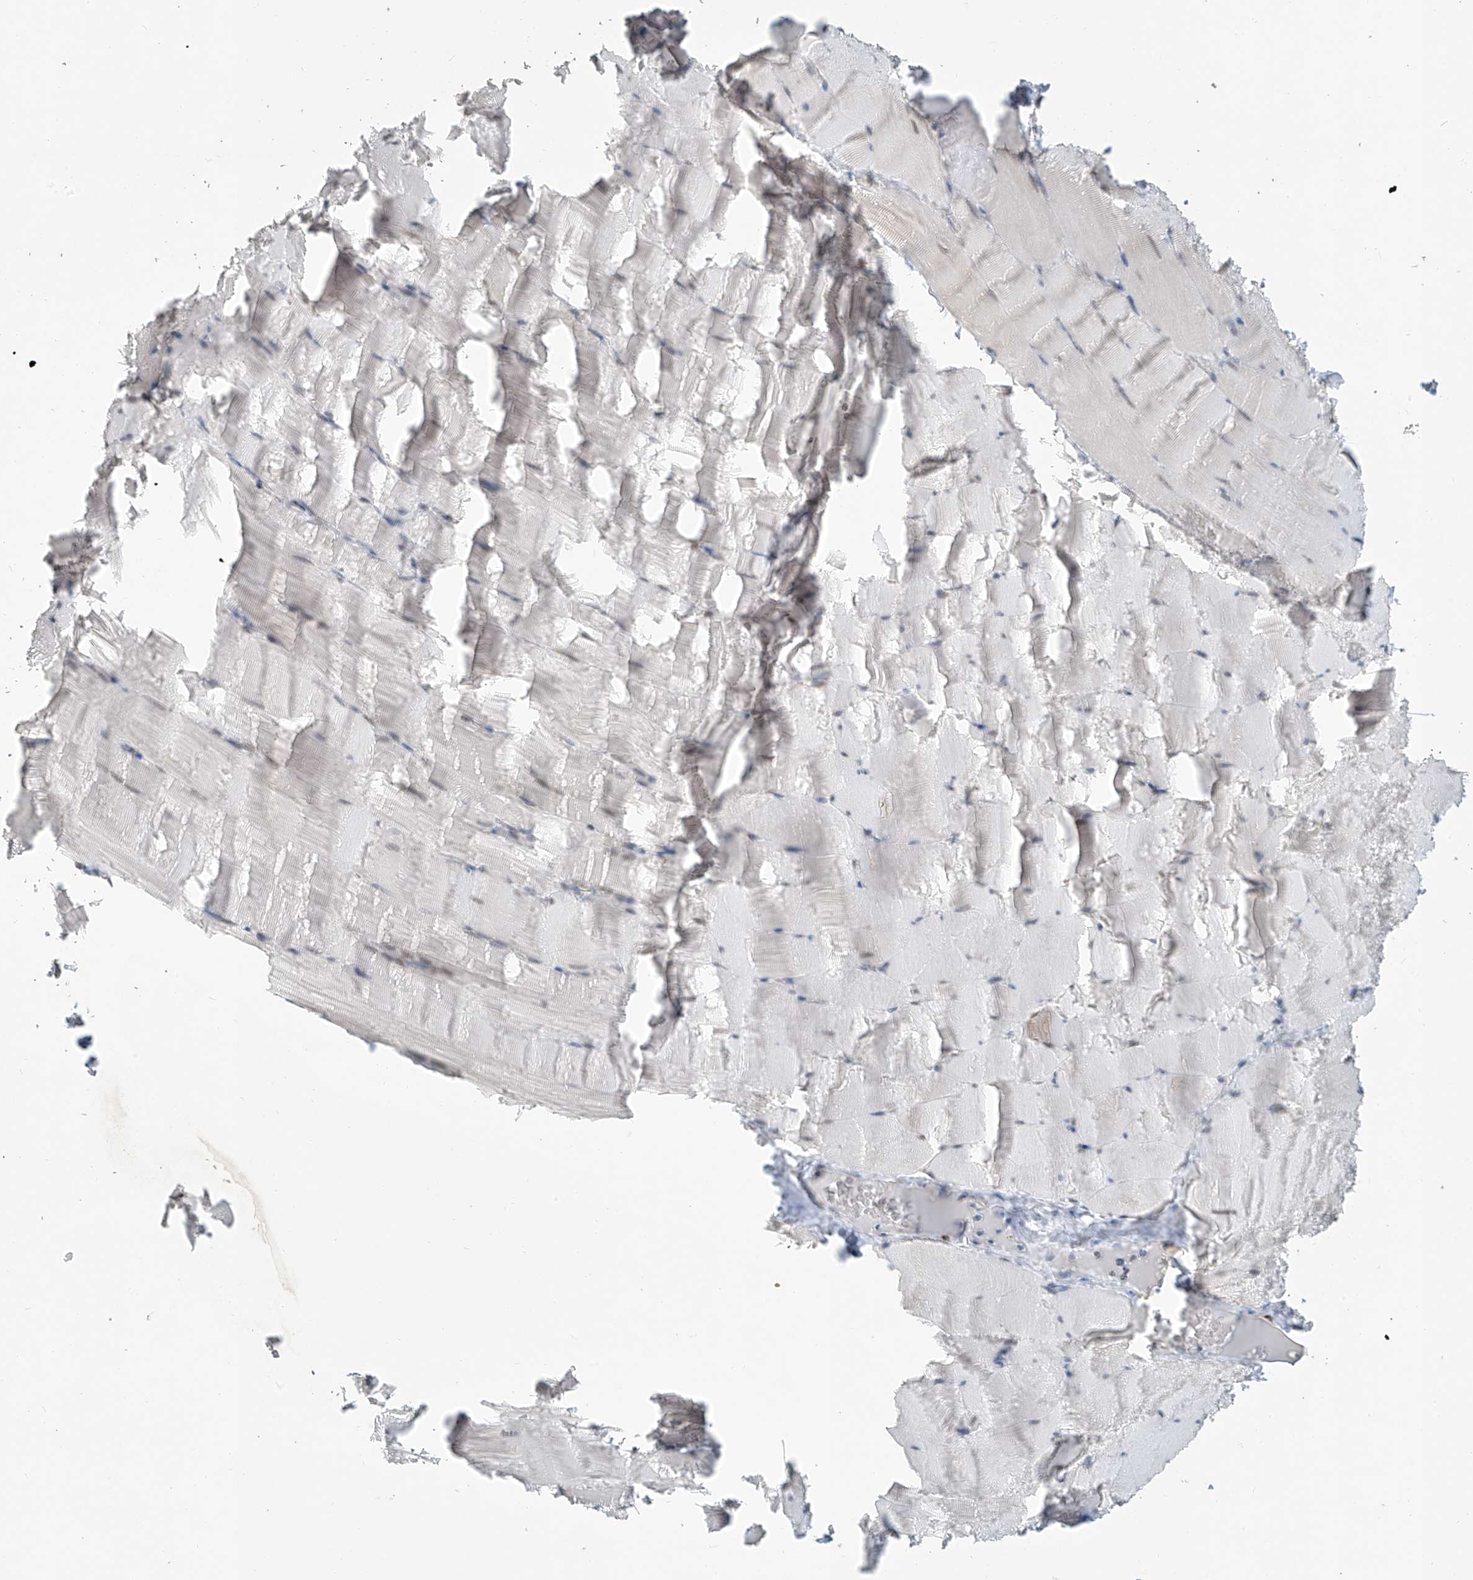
{"staining": {"intensity": "negative", "quantity": "none", "location": "none"}, "tissue": "skeletal muscle", "cell_type": "Myocytes", "image_type": "normal", "snomed": [{"axis": "morphology", "description": "Normal tissue, NOS"}, {"axis": "topography", "description": "Skeletal muscle"}], "caption": "IHC micrograph of unremarkable skeletal muscle: human skeletal muscle stained with DAB demonstrates no significant protein staining in myocytes. (DAB (3,3'-diaminobenzidine) IHC, high magnification).", "gene": "METAP1D", "patient": {"sex": "male", "age": 62}}